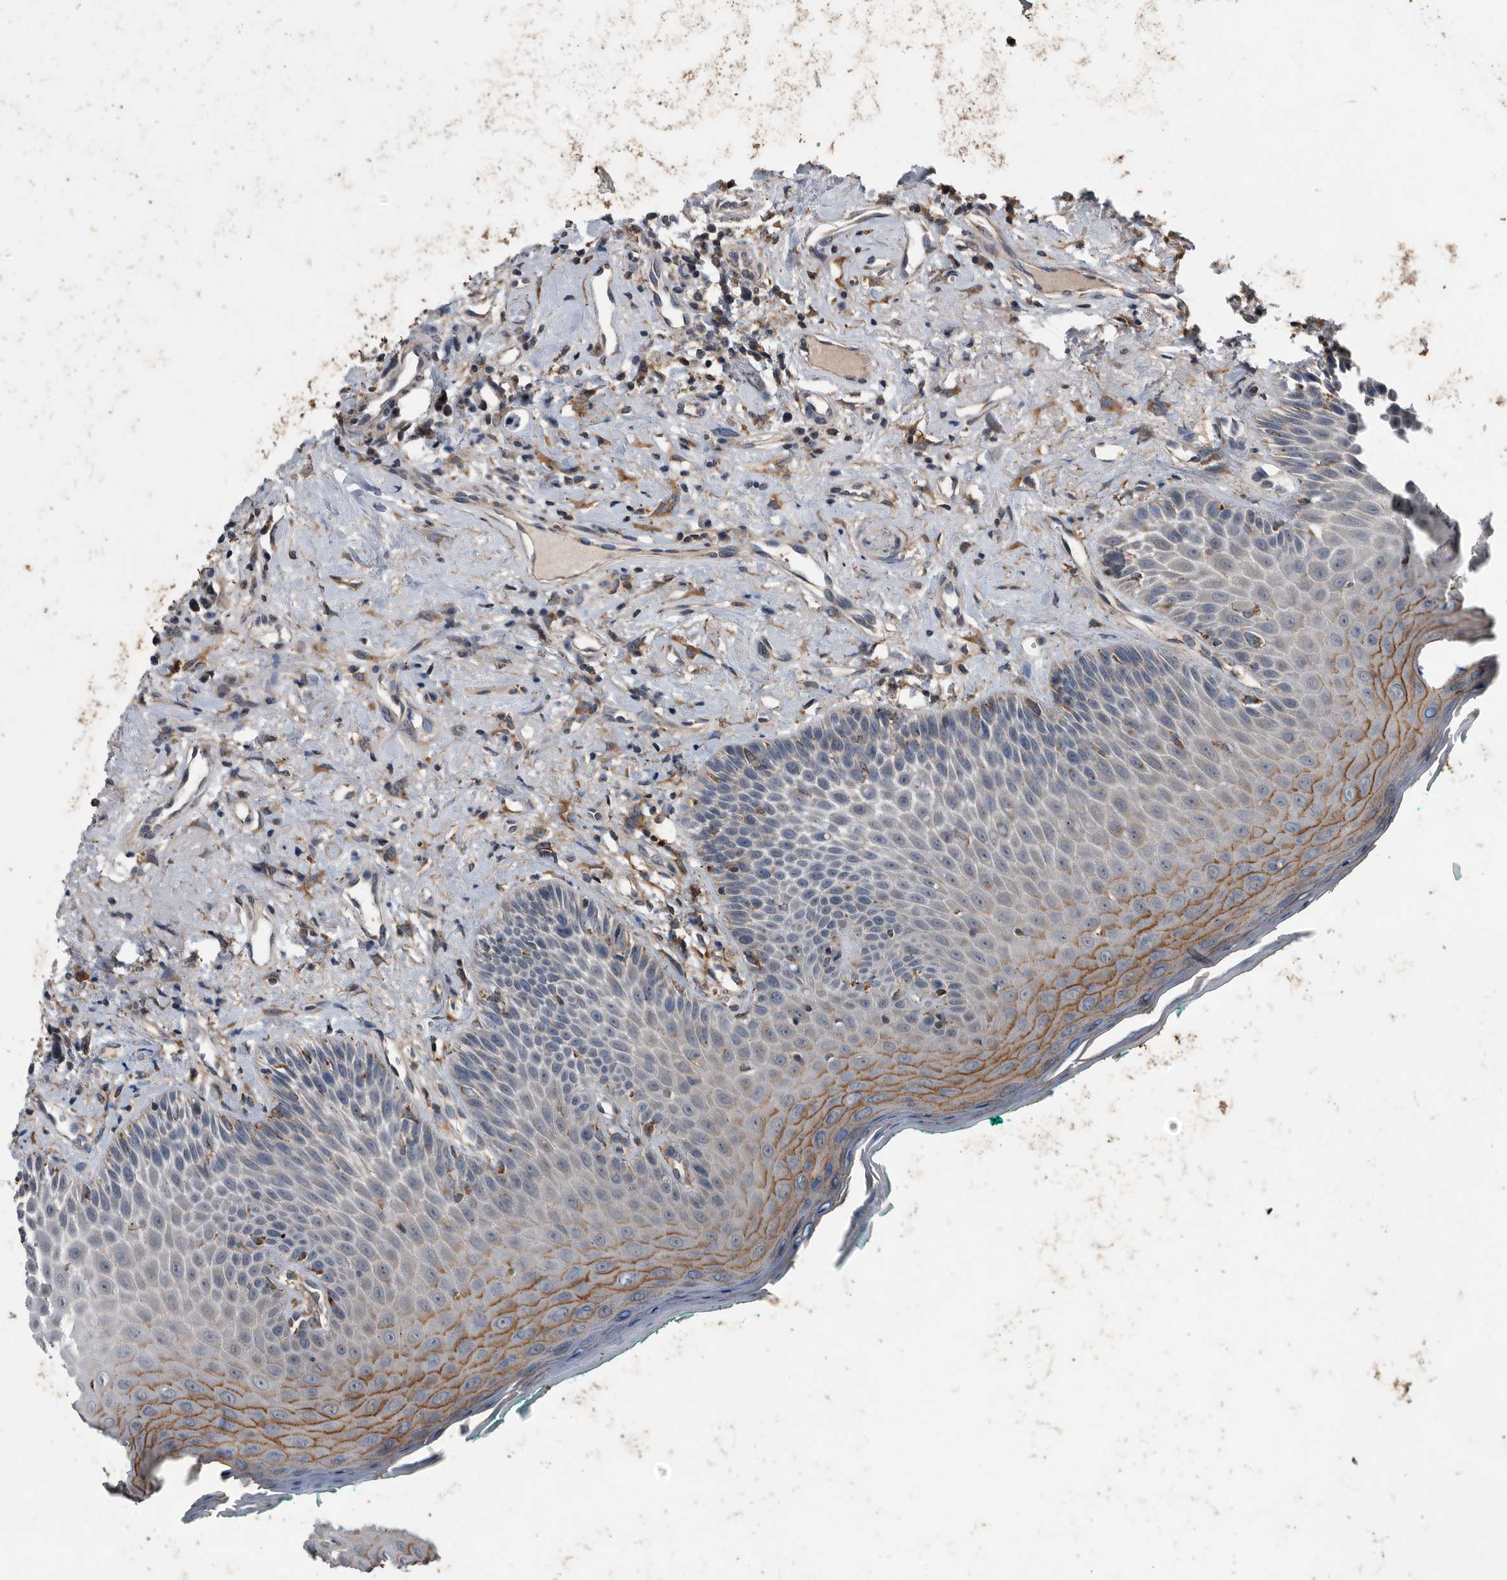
{"staining": {"intensity": "moderate", "quantity": "<25%", "location": "cytoplasmic/membranous"}, "tissue": "oral mucosa", "cell_type": "Squamous epithelial cells", "image_type": "normal", "snomed": [{"axis": "morphology", "description": "Normal tissue, NOS"}, {"axis": "topography", "description": "Oral tissue"}], "caption": "High-power microscopy captured an immunohistochemistry histopathology image of normal oral mucosa, revealing moderate cytoplasmic/membranous expression in approximately <25% of squamous epithelial cells. (DAB = brown stain, brightfield microscopy at high magnification).", "gene": "NRBP1", "patient": {"sex": "female", "age": 70}}